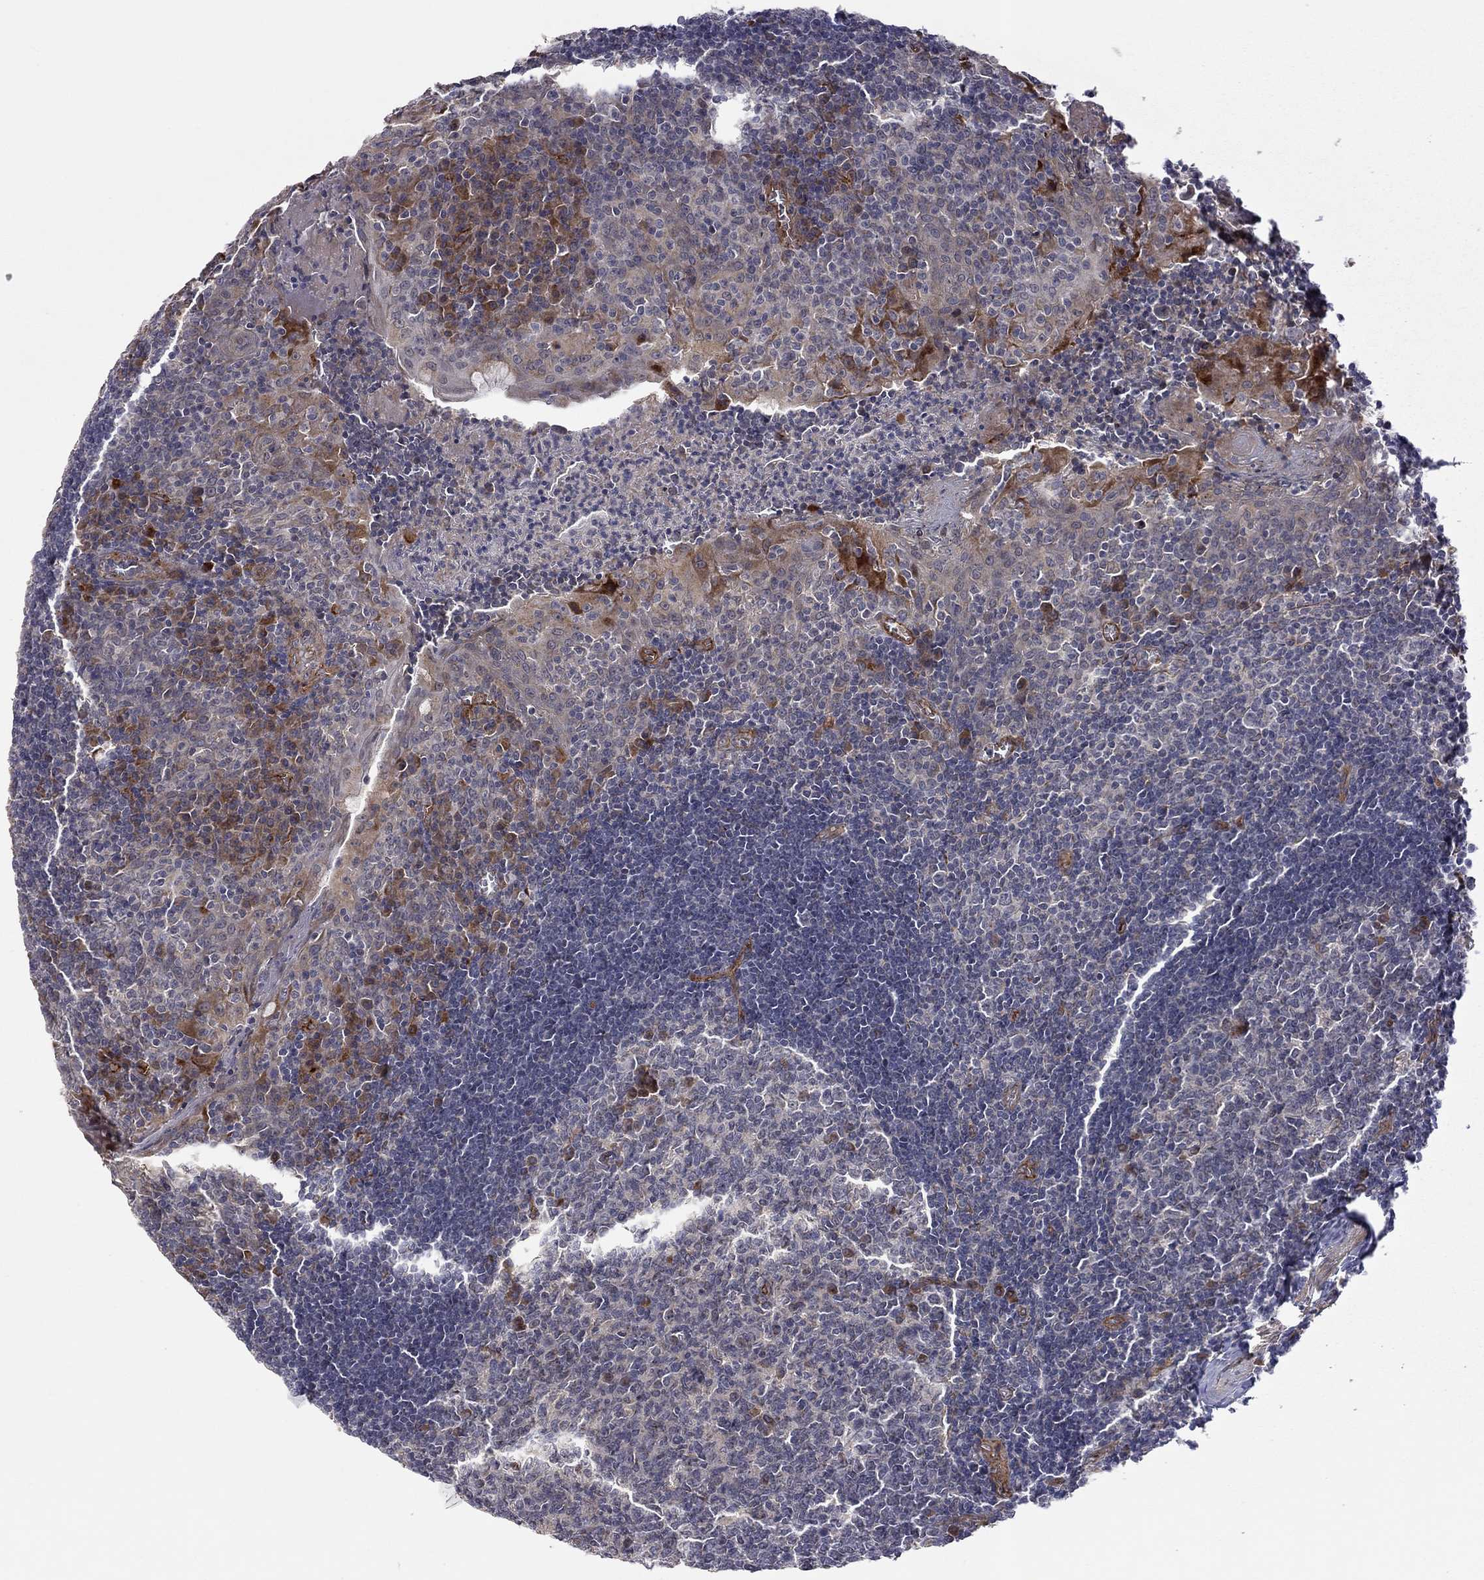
{"staining": {"intensity": "moderate", "quantity": "<25%", "location": "cytoplasmic/membranous"}, "tissue": "tonsil", "cell_type": "Germinal center cells", "image_type": "normal", "snomed": [{"axis": "morphology", "description": "Normal tissue, NOS"}, {"axis": "topography", "description": "Tonsil"}], "caption": "An image of tonsil stained for a protein reveals moderate cytoplasmic/membranous brown staining in germinal center cells.", "gene": "EXOC3L2", "patient": {"sex": "female", "age": 12}}